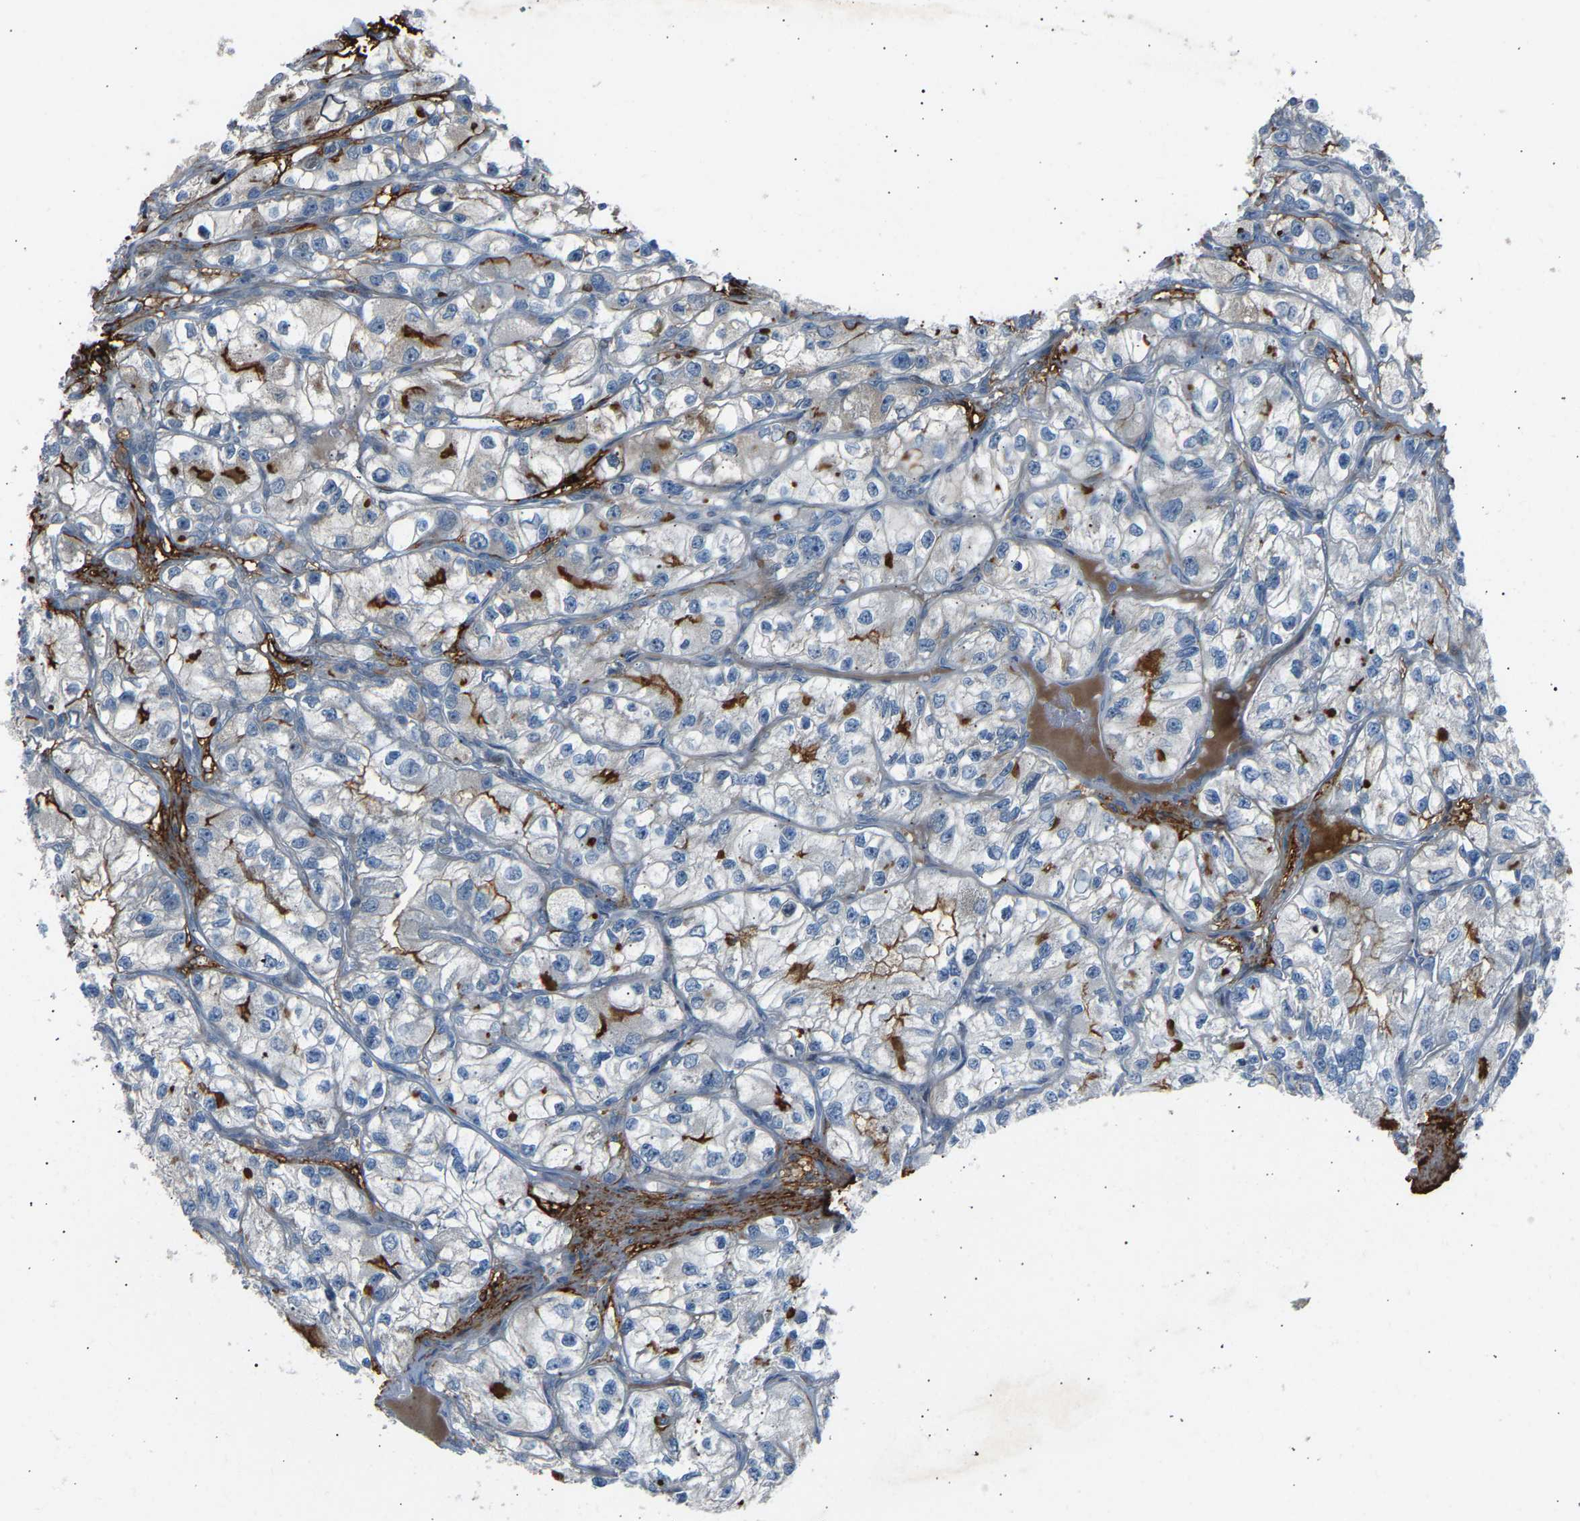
{"staining": {"intensity": "moderate", "quantity": "<25%", "location": "cytoplasmic/membranous"}, "tissue": "renal cancer", "cell_type": "Tumor cells", "image_type": "cancer", "snomed": [{"axis": "morphology", "description": "Adenocarcinoma, NOS"}, {"axis": "topography", "description": "Kidney"}], "caption": "A photomicrograph showing moderate cytoplasmic/membranous expression in approximately <25% of tumor cells in renal cancer, as visualized by brown immunohistochemical staining.", "gene": "VPS41", "patient": {"sex": "female", "age": 57}}